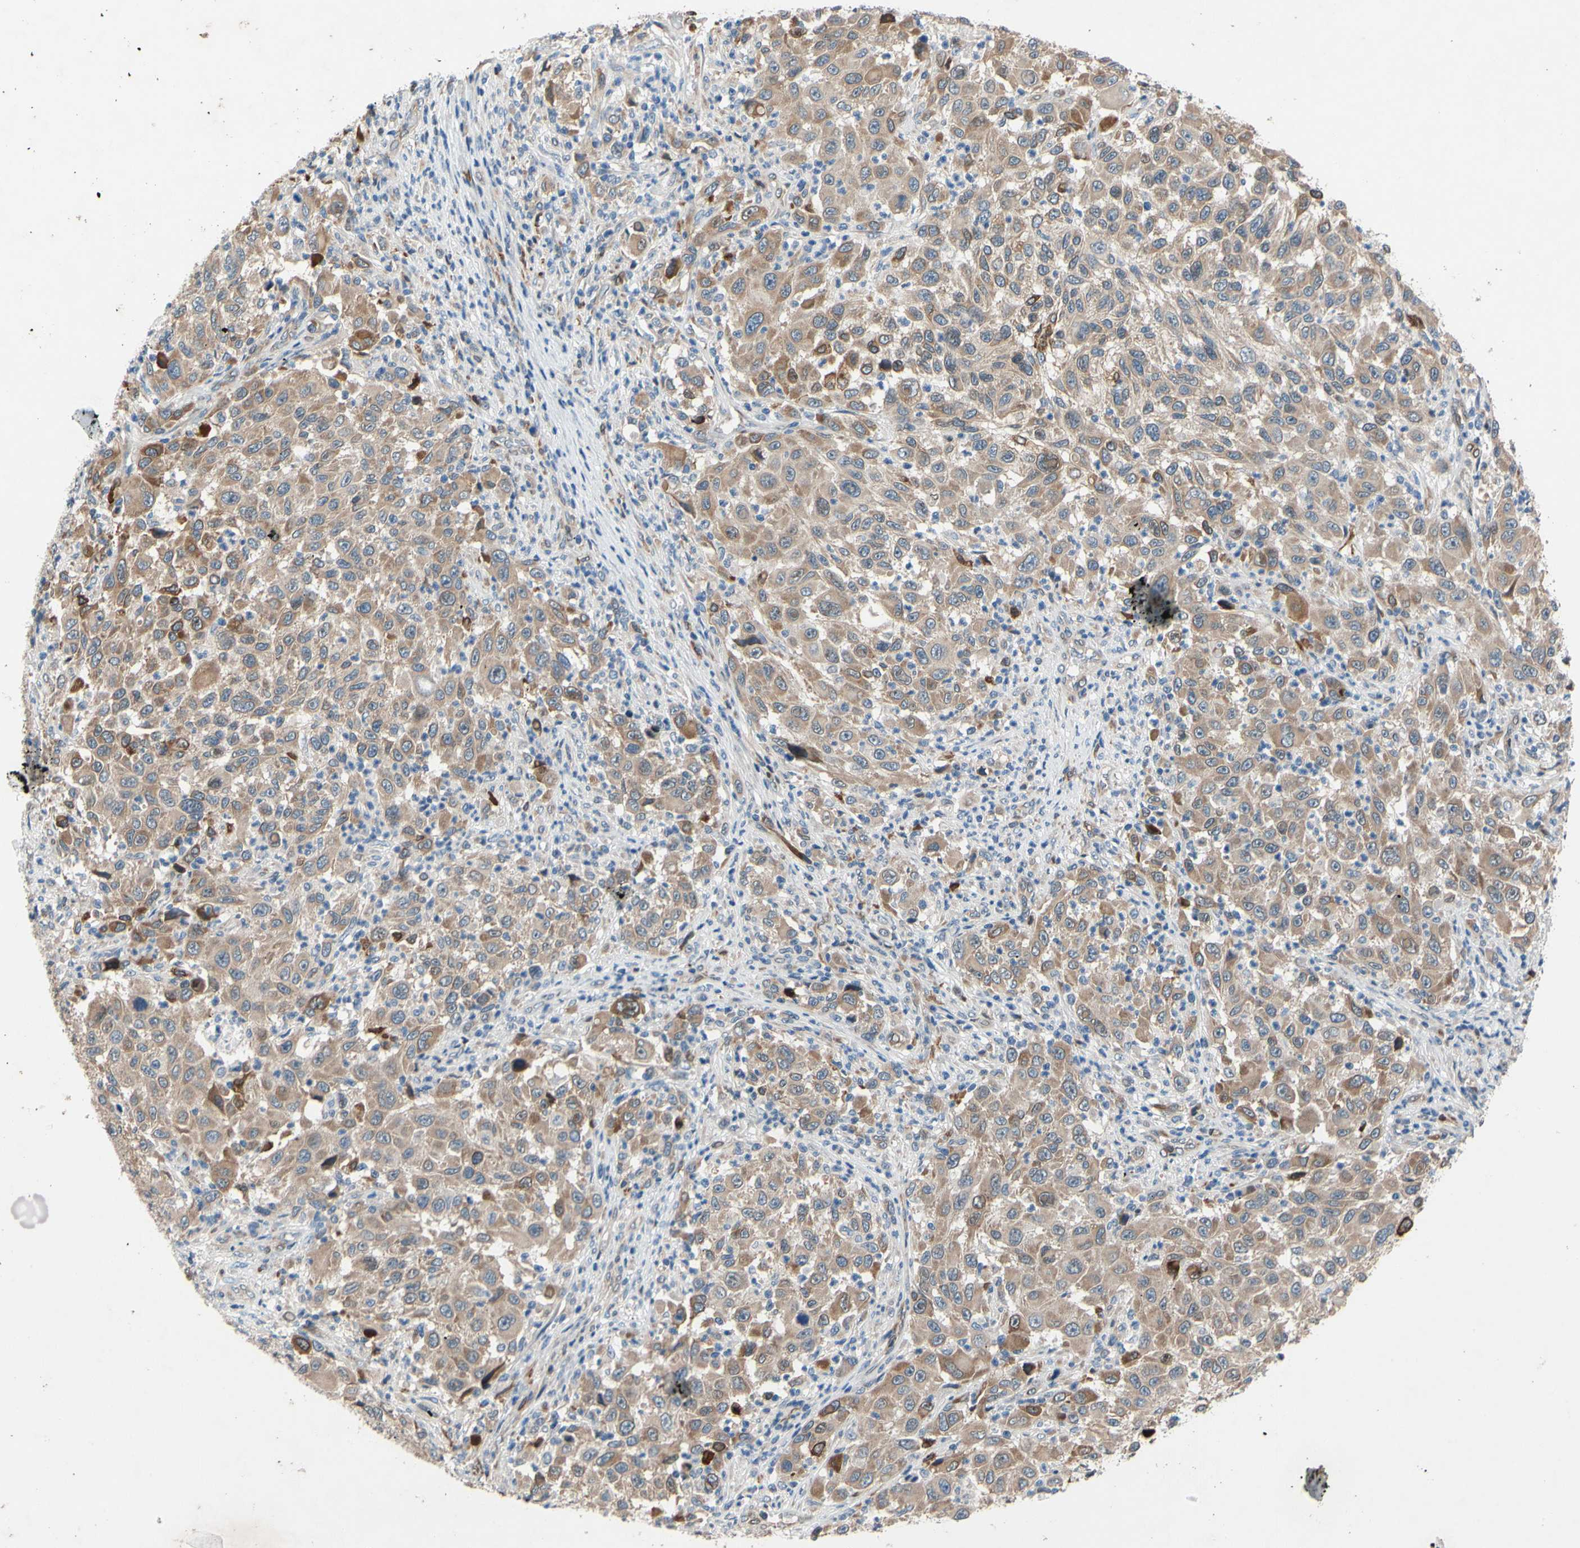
{"staining": {"intensity": "weak", "quantity": ">75%", "location": "cytoplasmic/membranous"}, "tissue": "melanoma", "cell_type": "Tumor cells", "image_type": "cancer", "snomed": [{"axis": "morphology", "description": "Malignant melanoma, Metastatic site"}, {"axis": "topography", "description": "Lymph node"}], "caption": "An image of human malignant melanoma (metastatic site) stained for a protein reveals weak cytoplasmic/membranous brown staining in tumor cells. (DAB IHC with brightfield microscopy, high magnification).", "gene": "PRXL2A", "patient": {"sex": "male", "age": 61}}